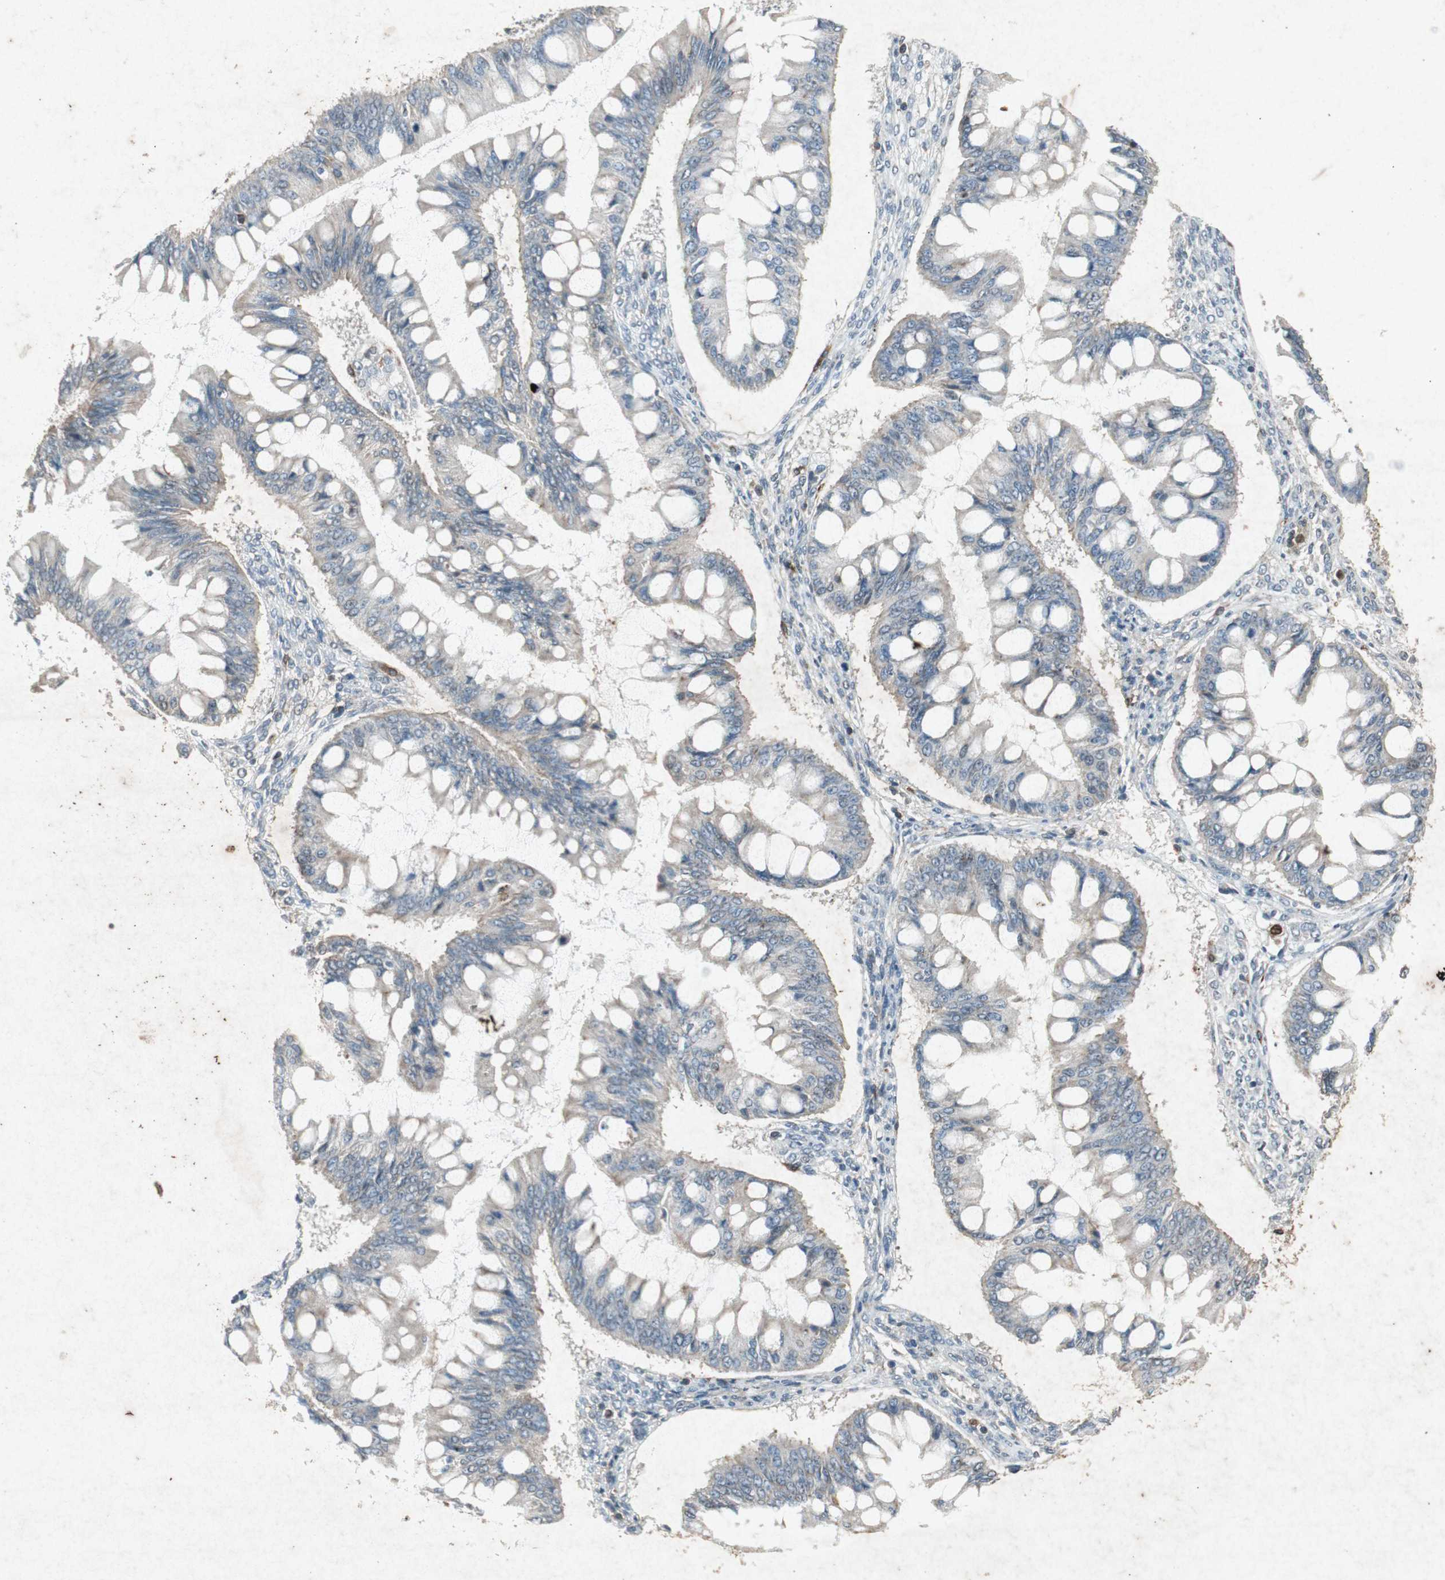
{"staining": {"intensity": "negative", "quantity": "none", "location": "none"}, "tissue": "ovarian cancer", "cell_type": "Tumor cells", "image_type": "cancer", "snomed": [{"axis": "morphology", "description": "Cystadenocarcinoma, mucinous, NOS"}, {"axis": "topography", "description": "Ovary"}], "caption": "Tumor cells are negative for protein expression in human mucinous cystadenocarcinoma (ovarian).", "gene": "TYROBP", "patient": {"sex": "female", "age": 73}}